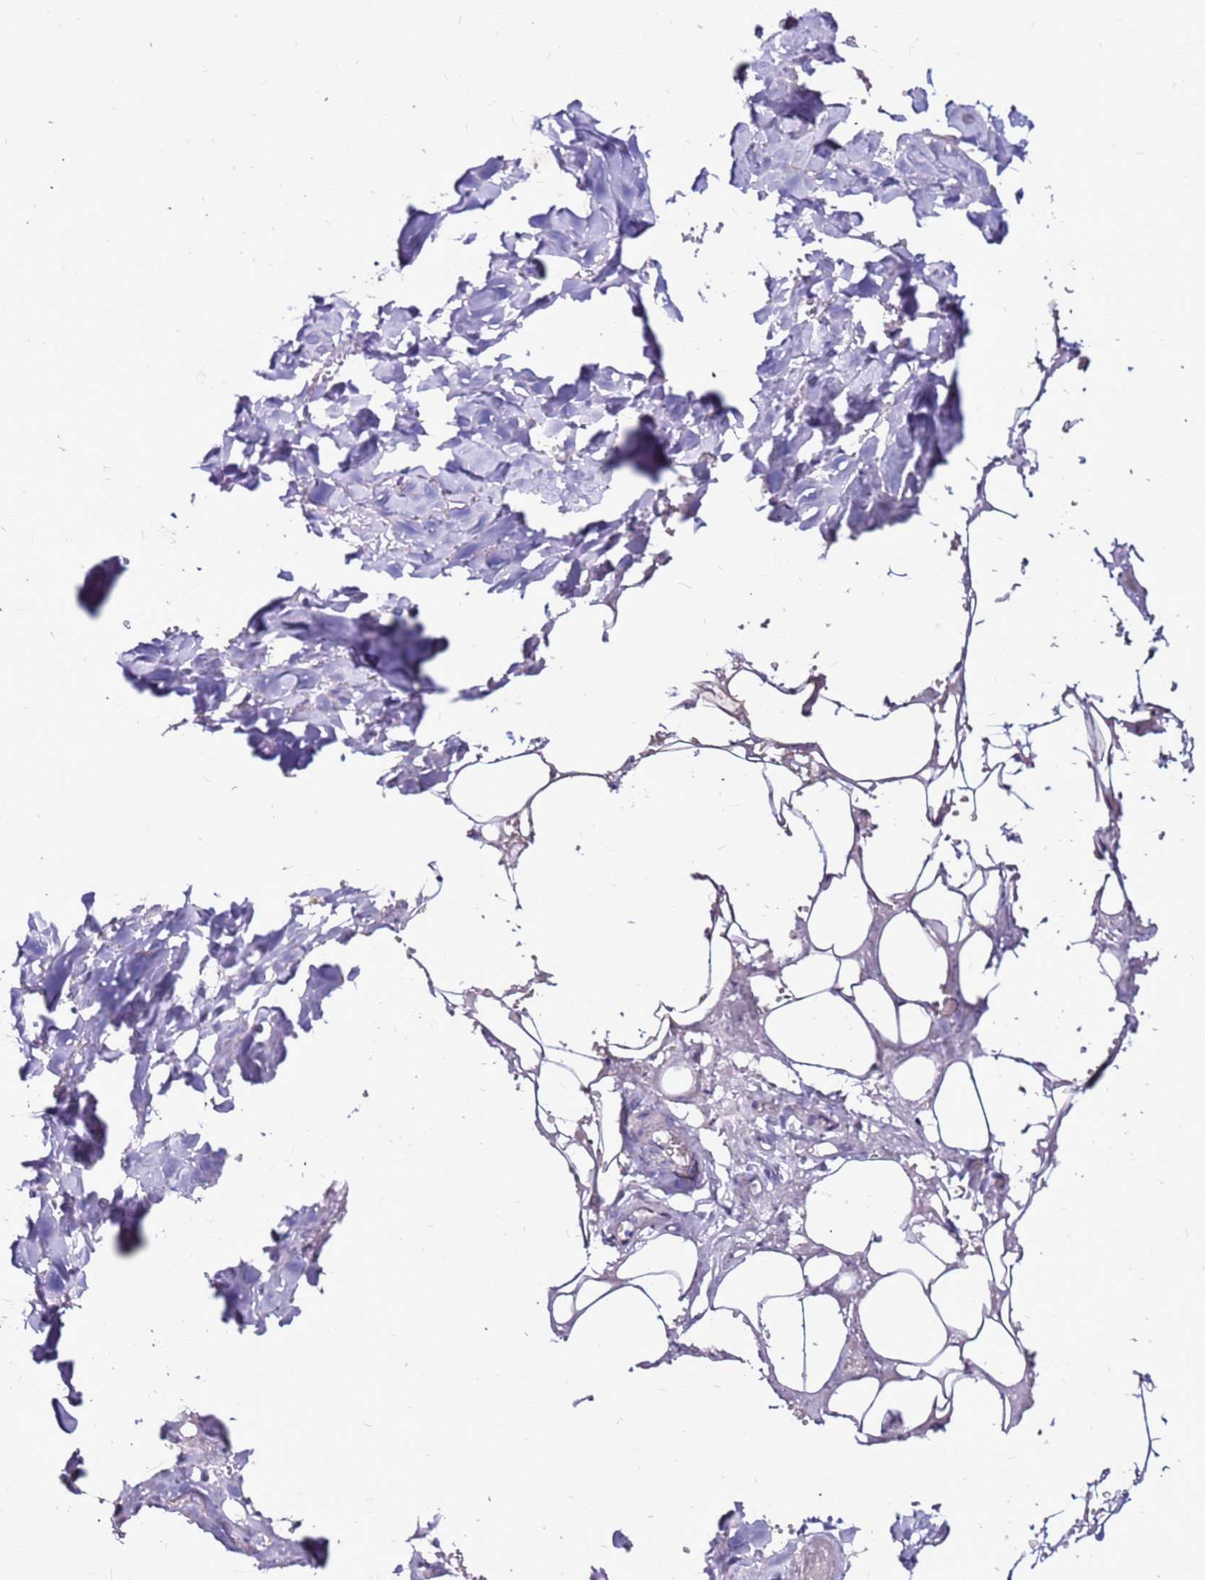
{"staining": {"intensity": "negative", "quantity": "none", "location": "none"}, "tissue": "adipose tissue", "cell_type": "Adipocytes", "image_type": "normal", "snomed": [{"axis": "morphology", "description": "Normal tissue, NOS"}, {"axis": "topography", "description": "Salivary gland"}, {"axis": "topography", "description": "Peripheral nerve tissue"}], "caption": "Immunohistochemistry (IHC) micrograph of unremarkable adipose tissue: human adipose tissue stained with DAB shows no significant protein expression in adipocytes.", "gene": "SLC44A3", "patient": {"sex": "male", "age": 38}}